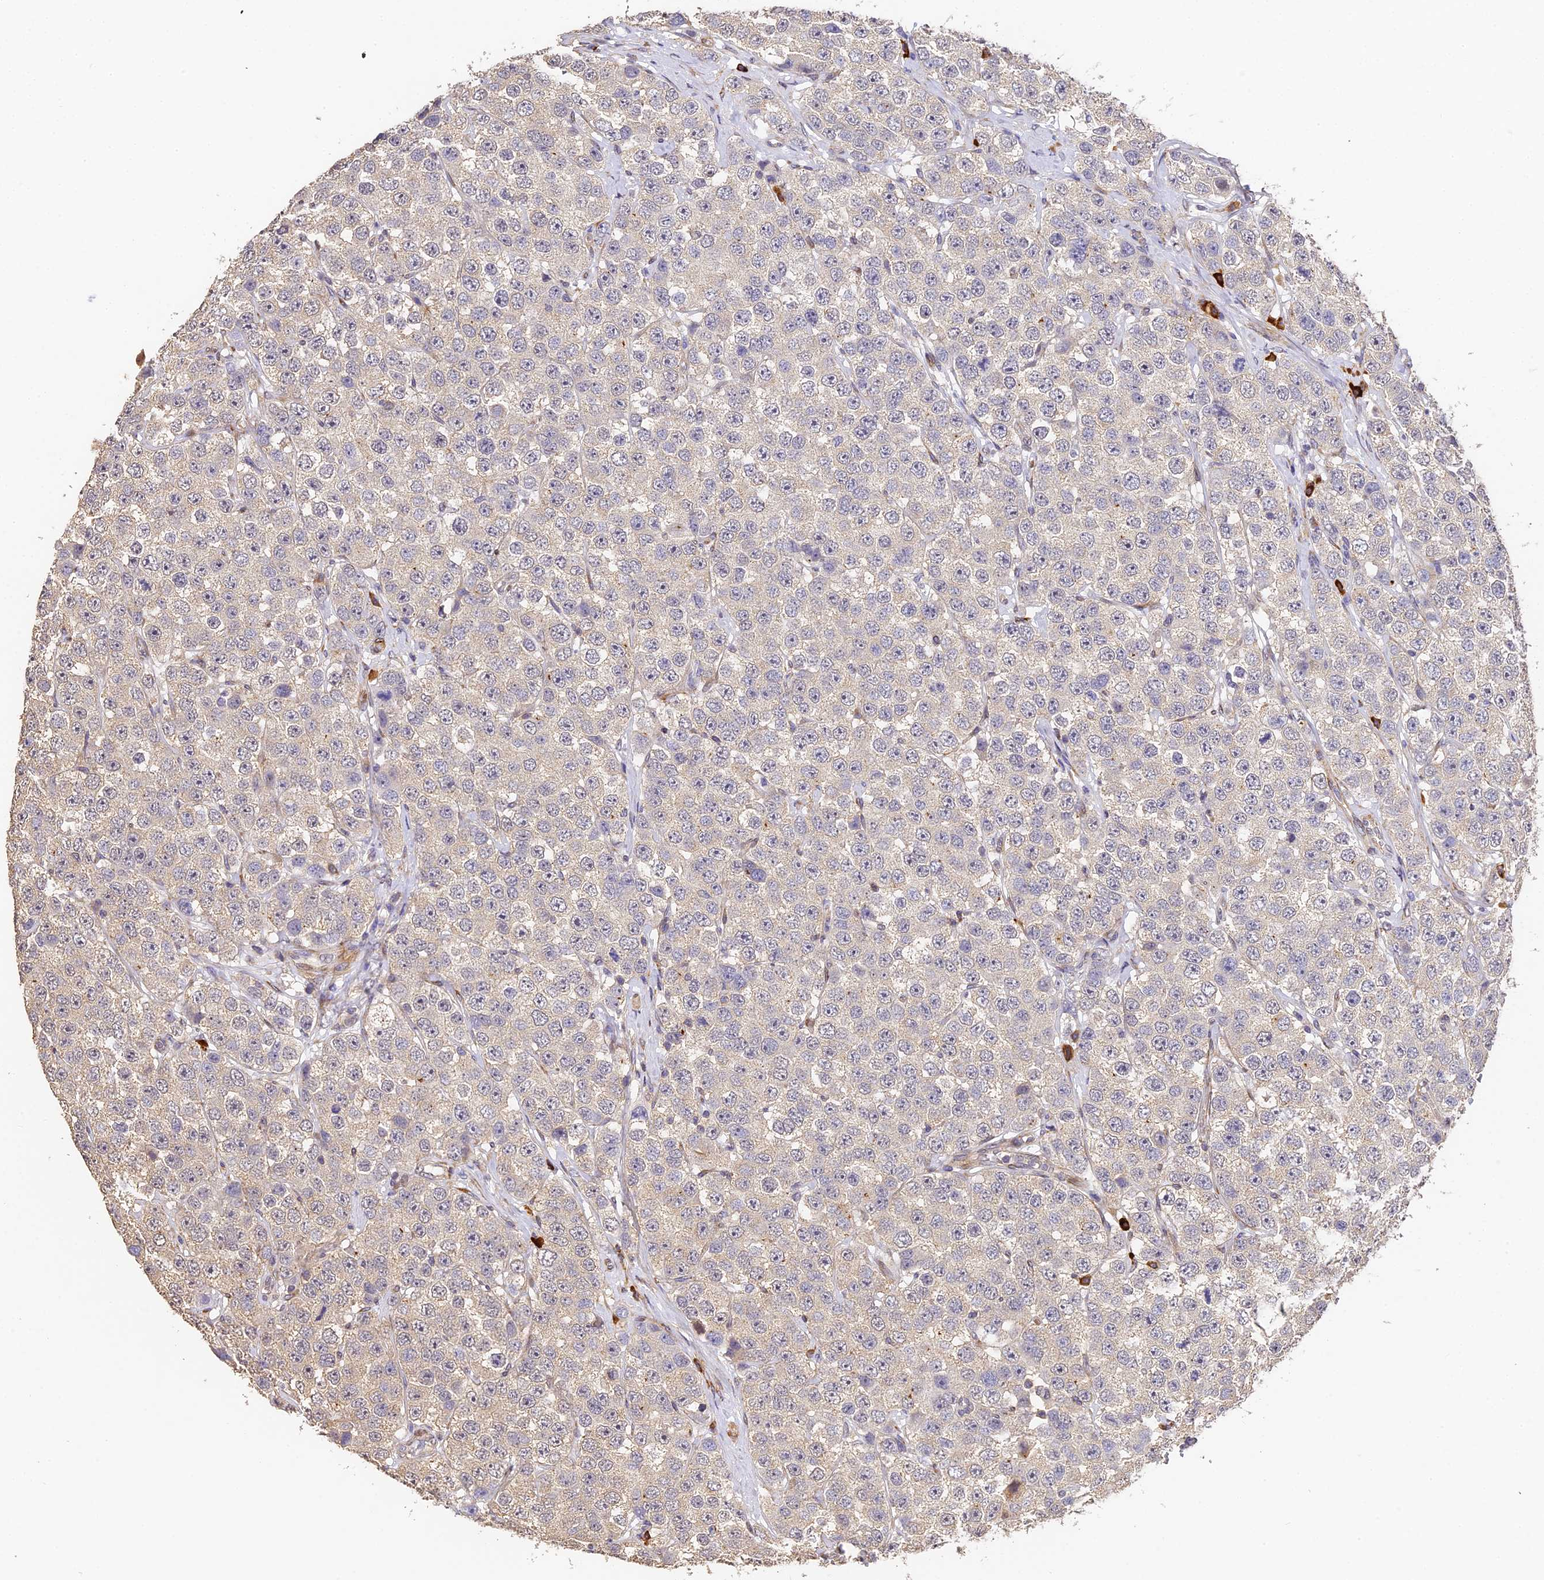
{"staining": {"intensity": "negative", "quantity": "none", "location": "none"}, "tissue": "testis cancer", "cell_type": "Tumor cells", "image_type": "cancer", "snomed": [{"axis": "morphology", "description": "Seminoma, NOS"}, {"axis": "topography", "description": "Testis"}], "caption": "Image shows no protein staining in tumor cells of testis seminoma tissue.", "gene": "SLC11A1", "patient": {"sex": "male", "age": 28}}